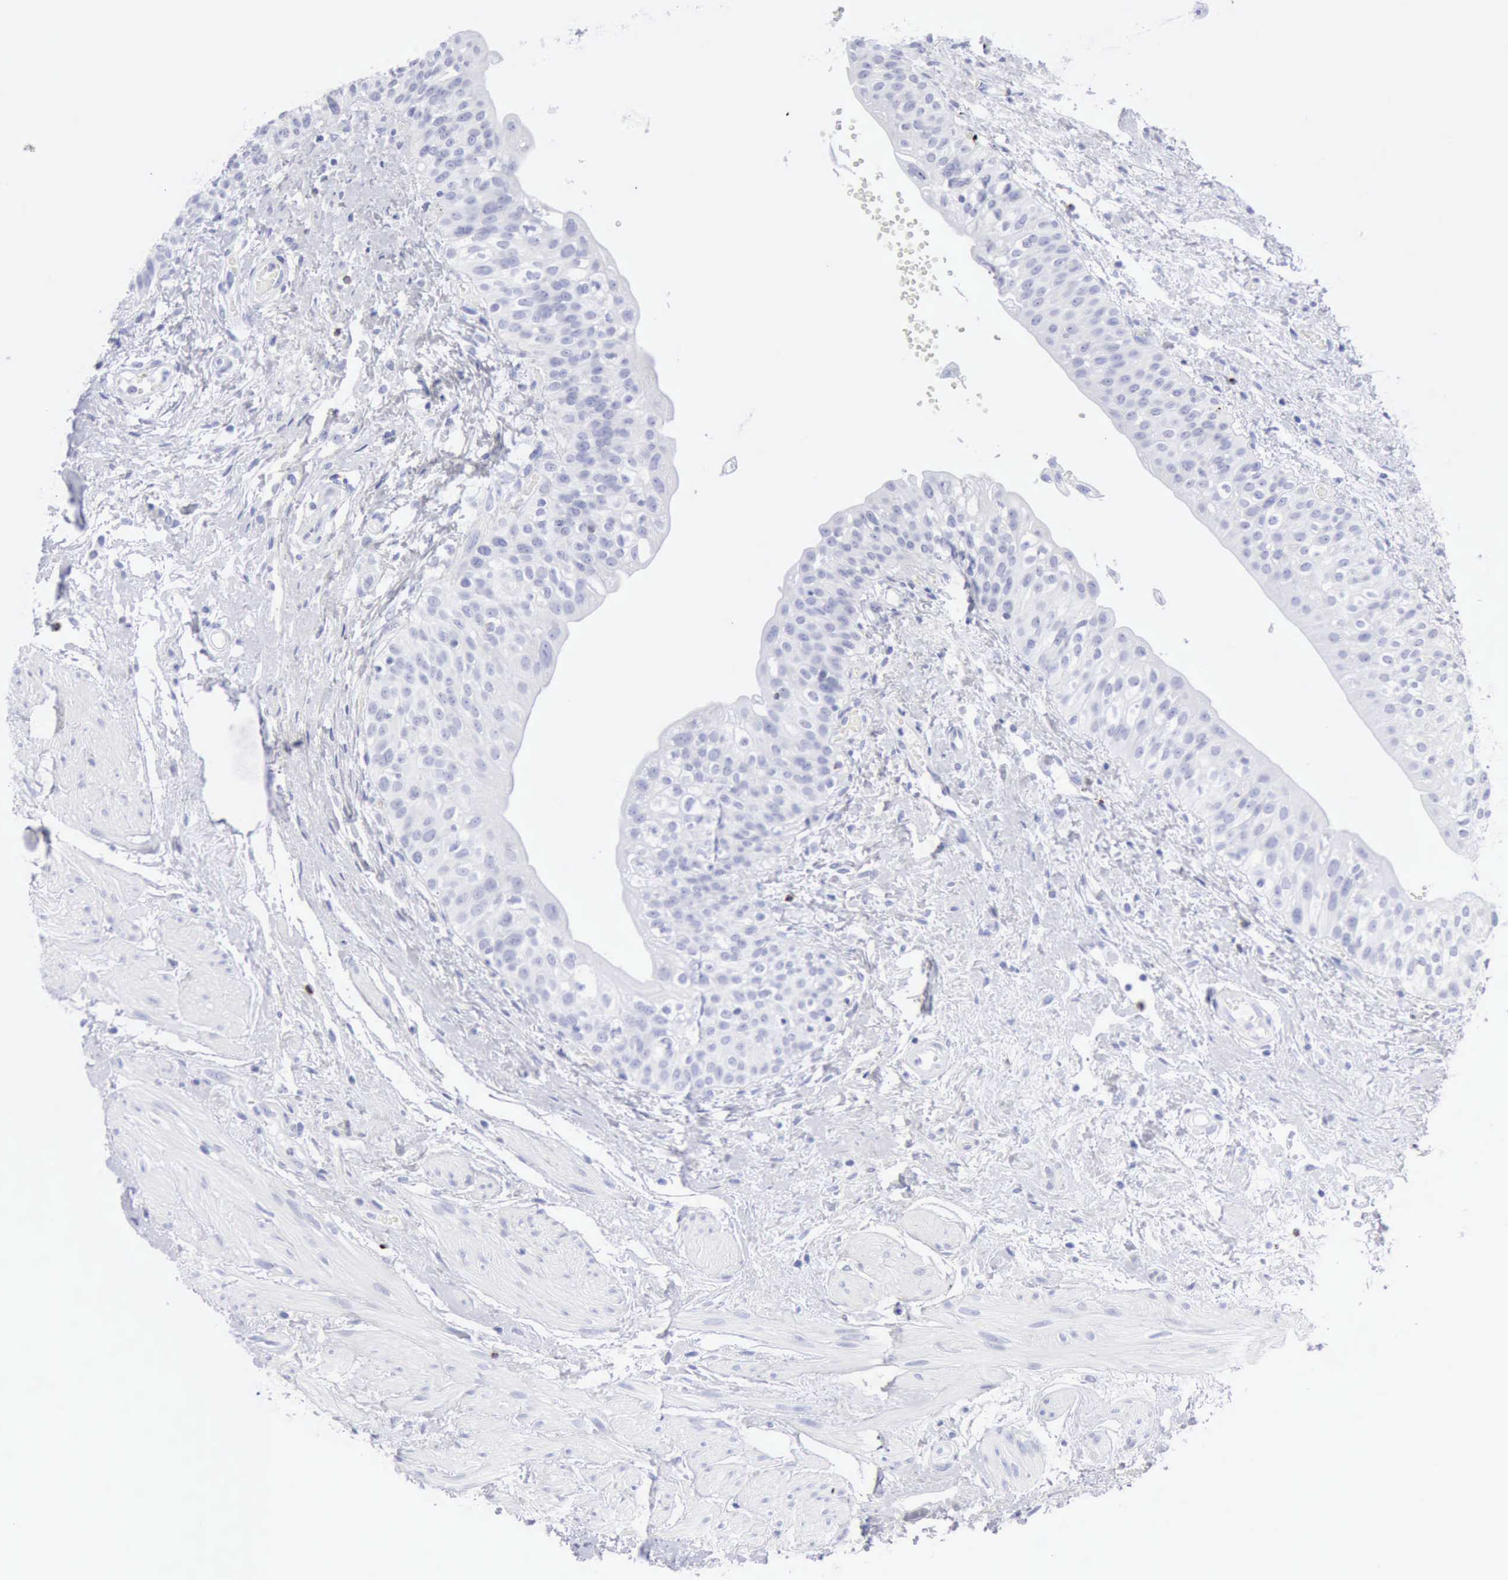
{"staining": {"intensity": "negative", "quantity": "none", "location": "none"}, "tissue": "urinary bladder", "cell_type": "Urothelial cells", "image_type": "normal", "snomed": [{"axis": "morphology", "description": "Normal tissue, NOS"}, {"axis": "topography", "description": "Urinary bladder"}], "caption": "Immunohistochemistry (IHC) photomicrograph of unremarkable urinary bladder: urinary bladder stained with DAB (3,3'-diaminobenzidine) shows no significant protein positivity in urothelial cells. (DAB IHC, high magnification).", "gene": "GZMB", "patient": {"sex": "female", "age": 55}}